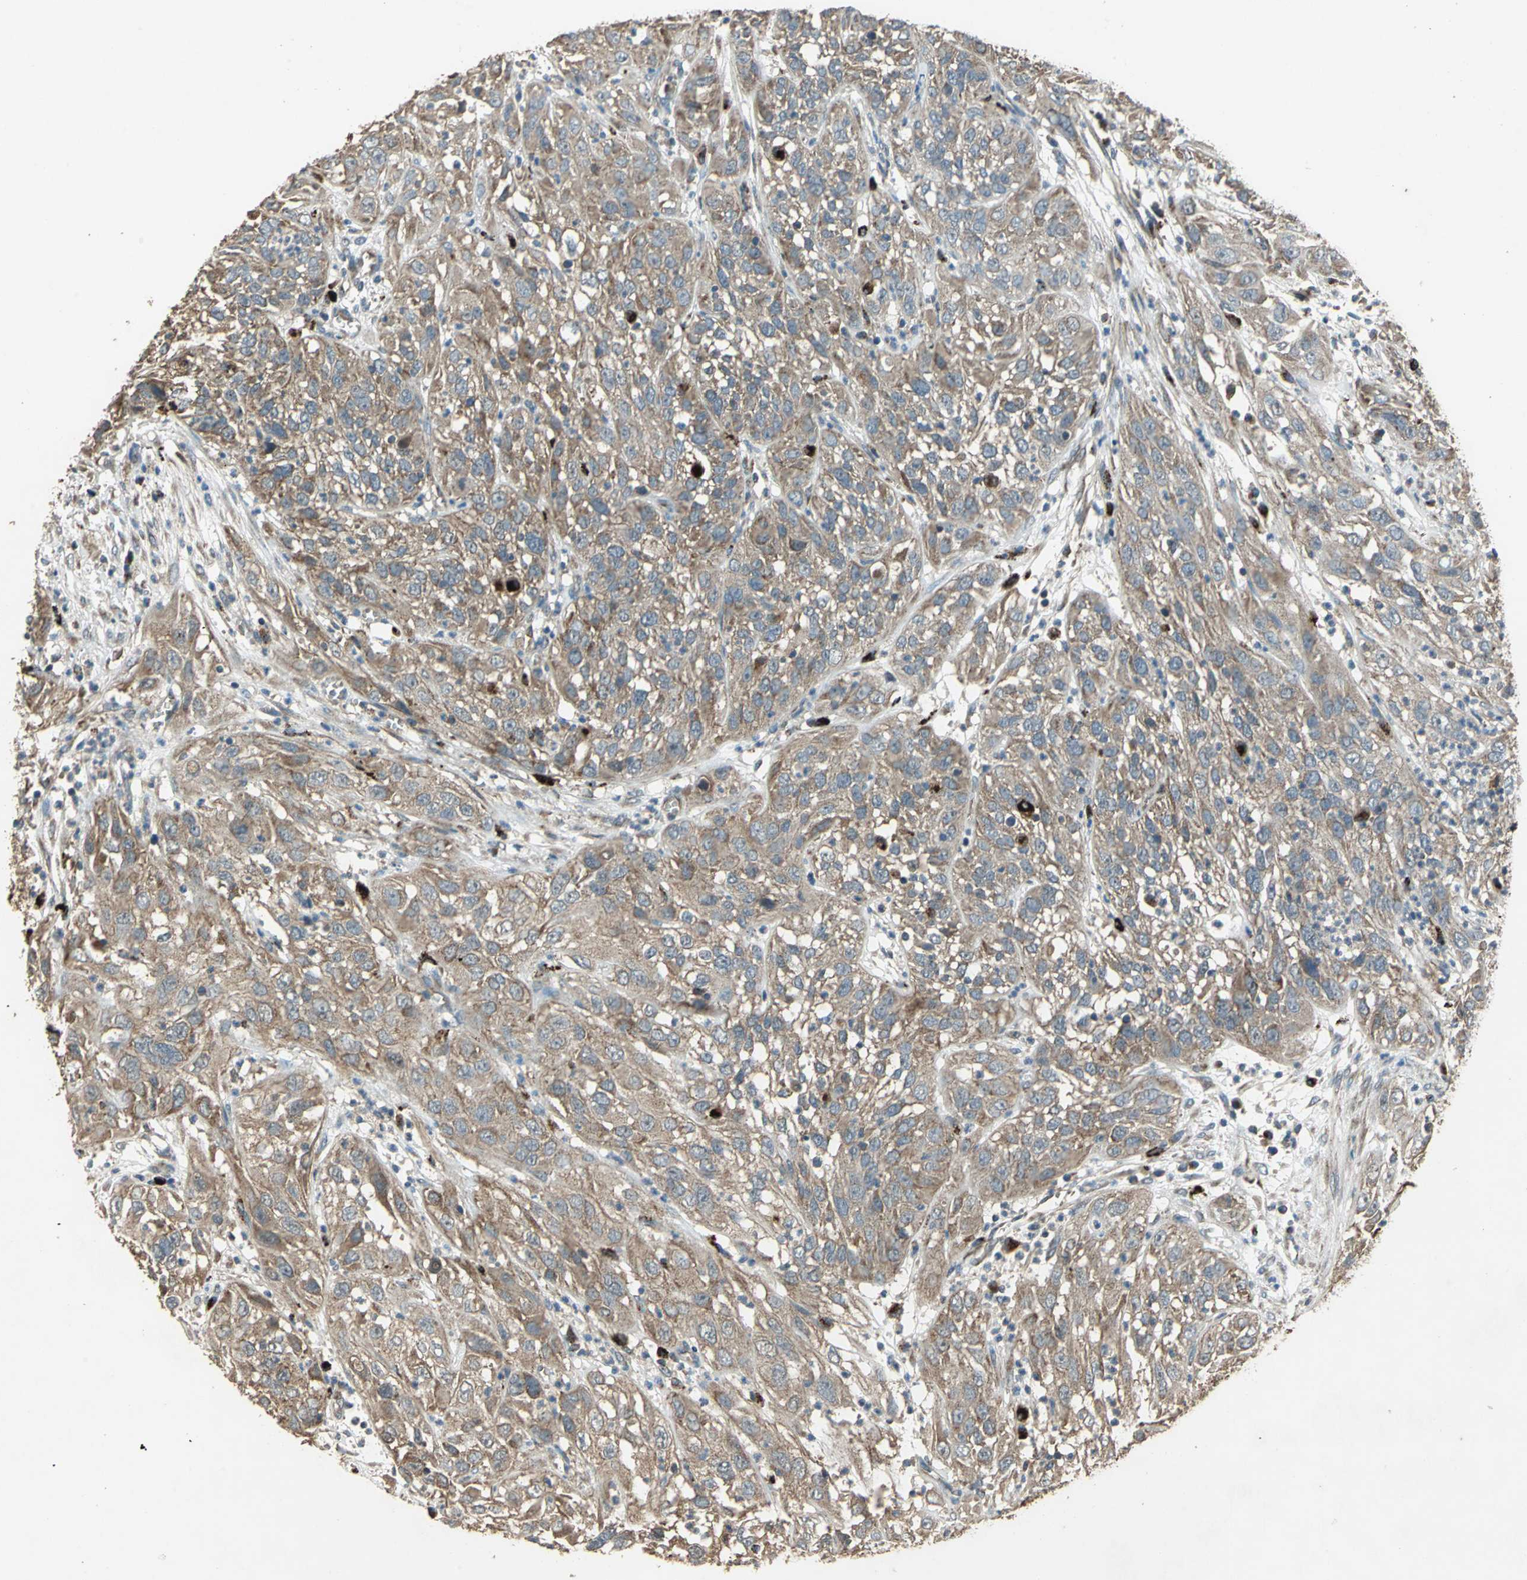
{"staining": {"intensity": "moderate", "quantity": ">75%", "location": "cytoplasmic/membranous"}, "tissue": "cervical cancer", "cell_type": "Tumor cells", "image_type": "cancer", "snomed": [{"axis": "morphology", "description": "Squamous cell carcinoma, NOS"}, {"axis": "topography", "description": "Cervix"}], "caption": "Approximately >75% of tumor cells in cervical squamous cell carcinoma demonstrate moderate cytoplasmic/membranous protein positivity as visualized by brown immunohistochemical staining.", "gene": "POLRMT", "patient": {"sex": "female", "age": 32}}